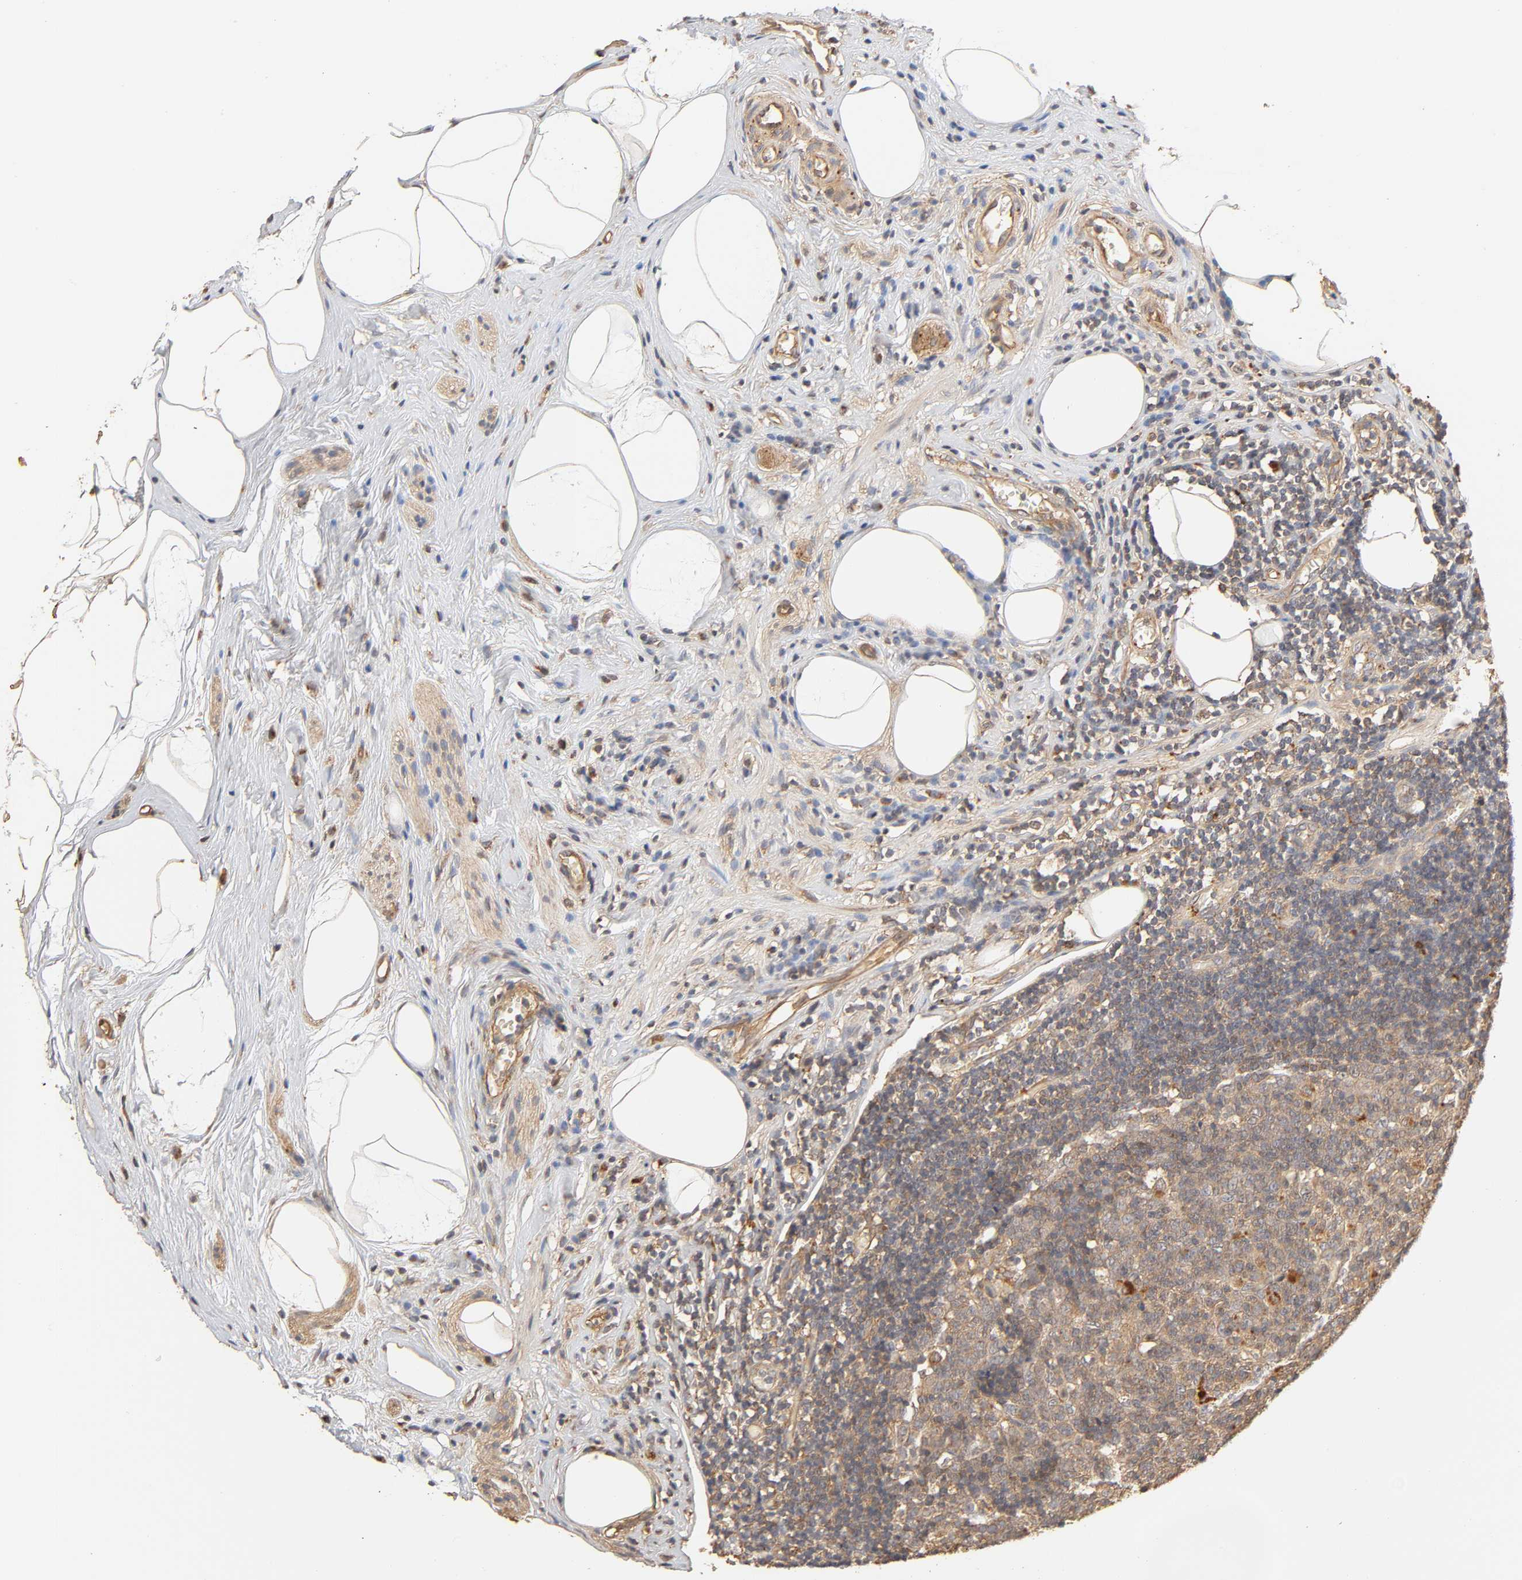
{"staining": {"intensity": "strong", "quantity": ">75%", "location": "cytoplasmic/membranous"}, "tissue": "appendix", "cell_type": "Glandular cells", "image_type": "normal", "snomed": [{"axis": "morphology", "description": "Normal tissue, NOS"}, {"axis": "topography", "description": "Appendix"}], "caption": "Protein expression analysis of normal appendix displays strong cytoplasmic/membranous staining in about >75% of glandular cells. (IHC, brightfield microscopy, high magnification).", "gene": "EPS8", "patient": {"sex": "male", "age": 38}}